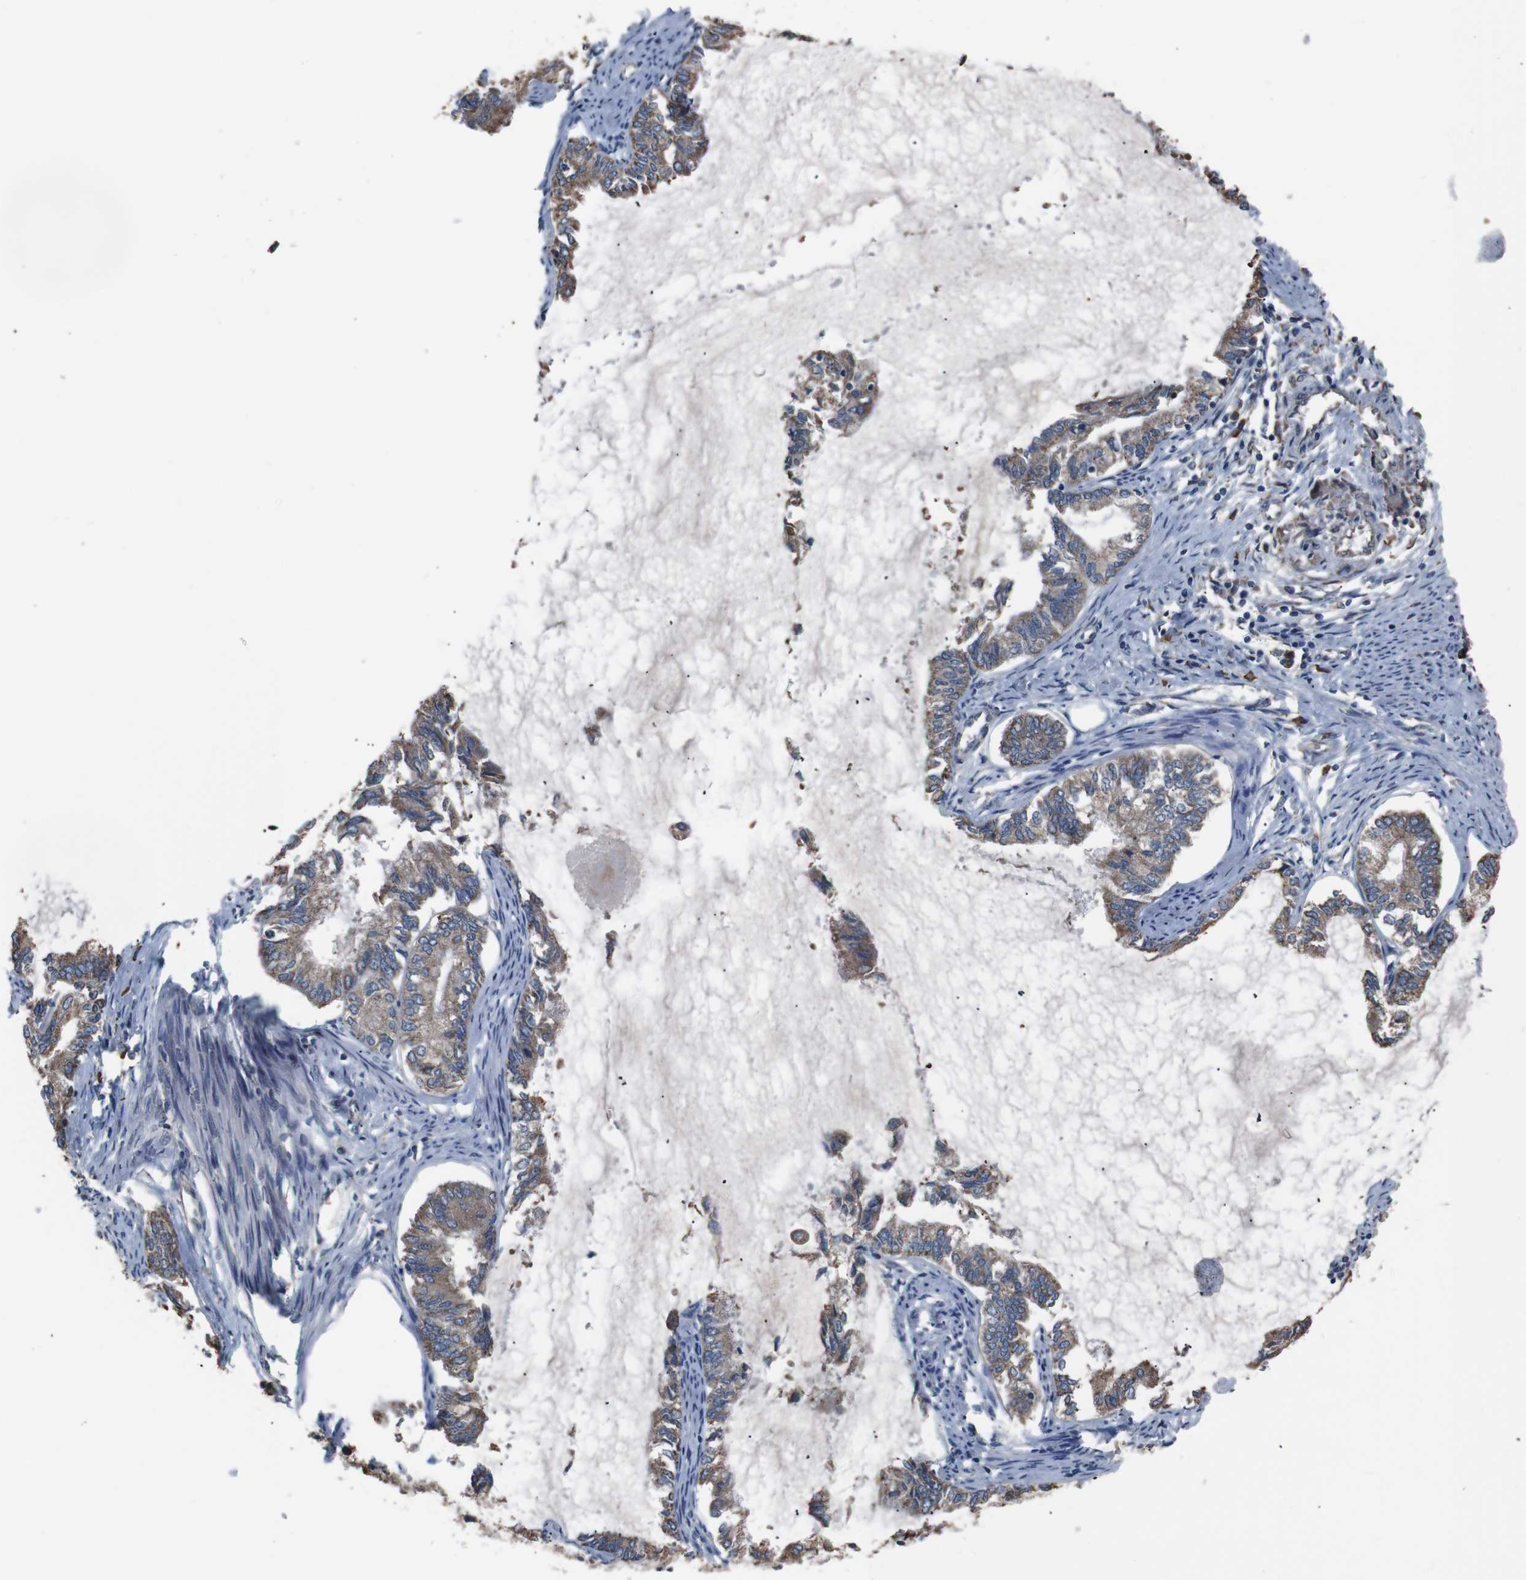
{"staining": {"intensity": "moderate", "quantity": ">75%", "location": "cytoplasmic/membranous"}, "tissue": "endometrial cancer", "cell_type": "Tumor cells", "image_type": "cancer", "snomed": [{"axis": "morphology", "description": "Adenocarcinoma, NOS"}, {"axis": "topography", "description": "Endometrium"}], "caption": "The histopathology image shows immunohistochemical staining of adenocarcinoma (endometrial). There is moderate cytoplasmic/membranous positivity is seen in approximately >75% of tumor cells.", "gene": "SIGMAR1", "patient": {"sex": "female", "age": 86}}